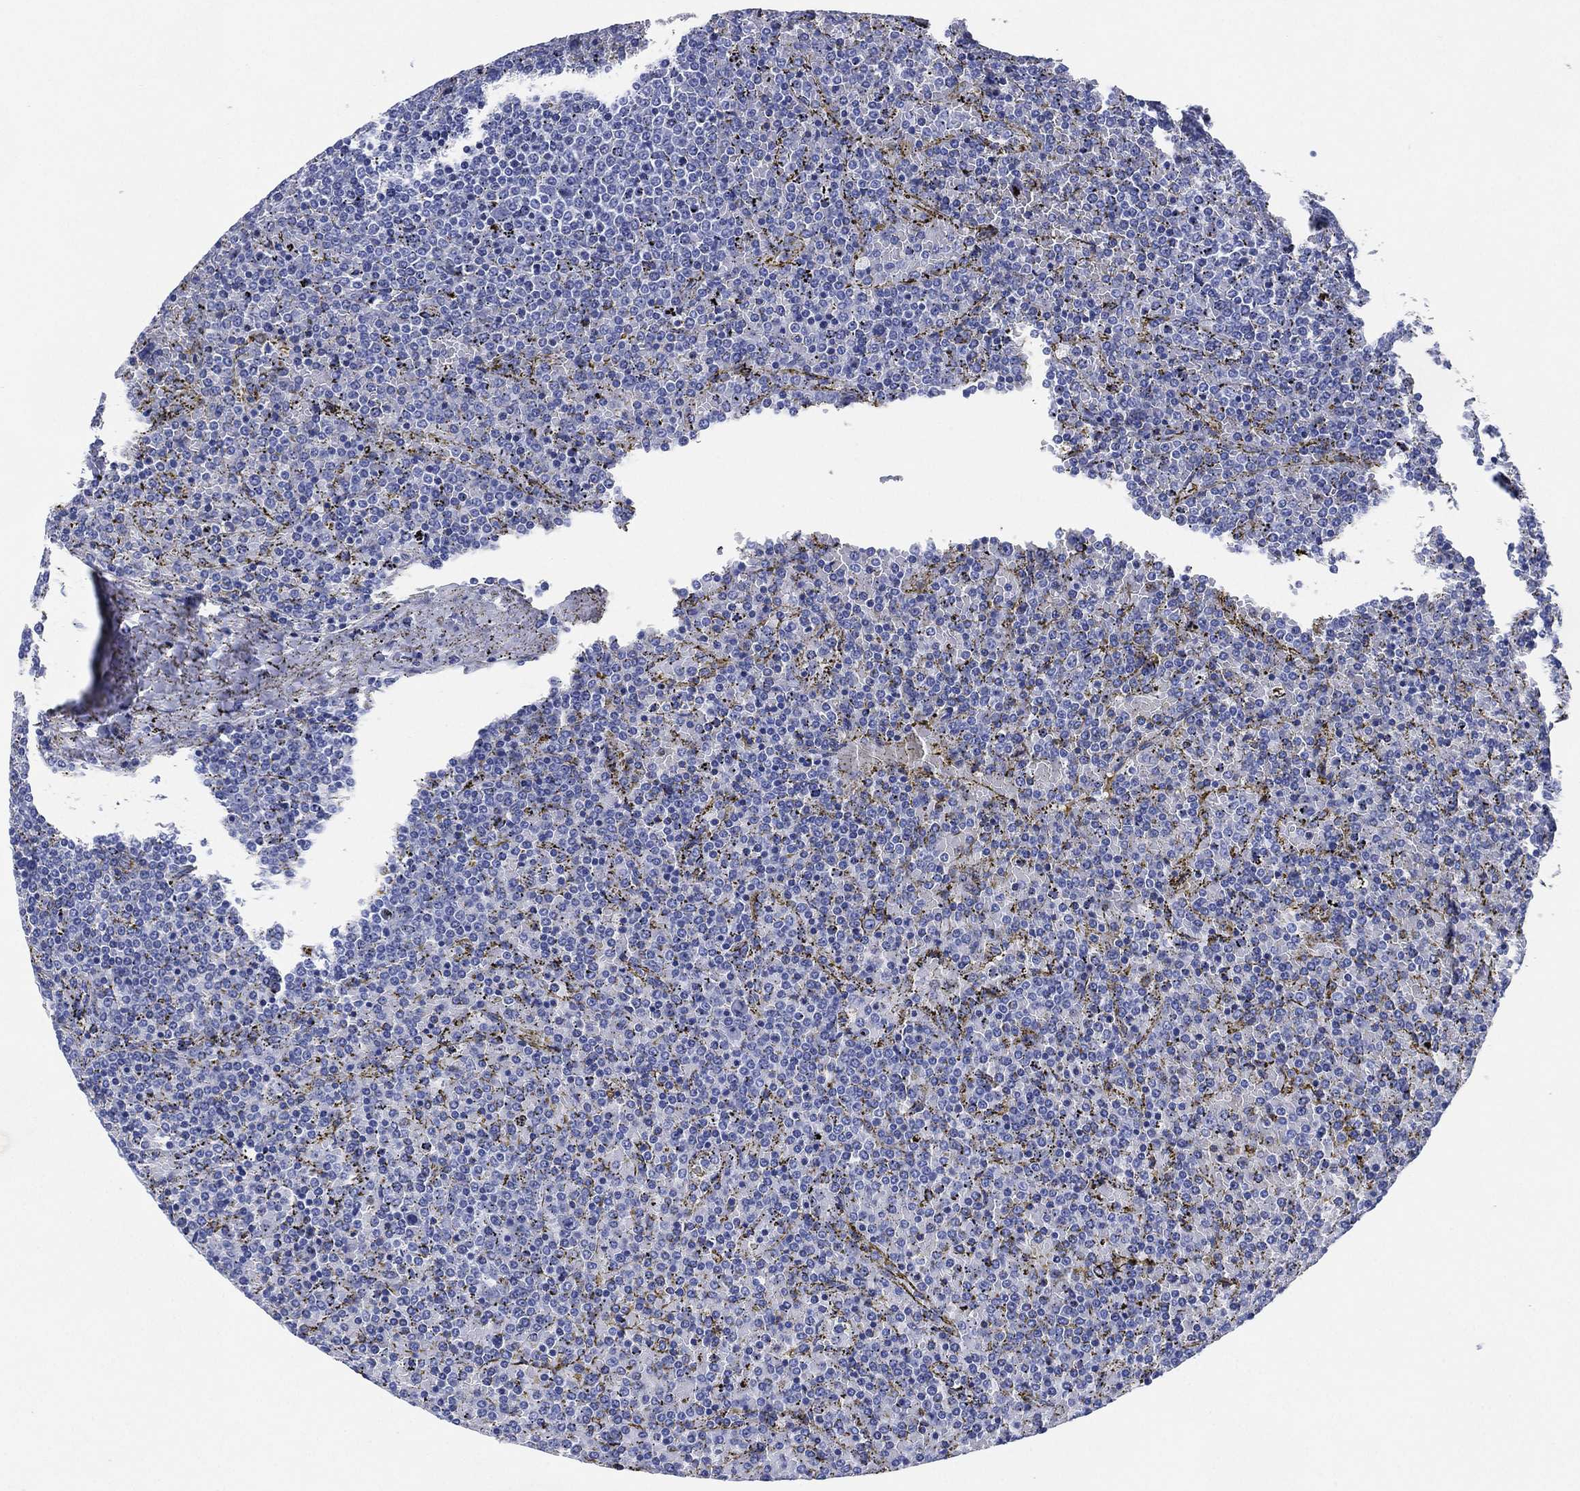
{"staining": {"intensity": "negative", "quantity": "none", "location": "none"}, "tissue": "lymphoma", "cell_type": "Tumor cells", "image_type": "cancer", "snomed": [{"axis": "morphology", "description": "Malignant lymphoma, non-Hodgkin's type, Low grade"}, {"axis": "topography", "description": "Spleen"}], "caption": "High power microscopy image of an IHC micrograph of lymphoma, revealing no significant staining in tumor cells. (Brightfield microscopy of DAB (3,3'-diaminobenzidine) IHC at high magnification).", "gene": "SIGLECL1", "patient": {"sex": "female", "age": 77}}